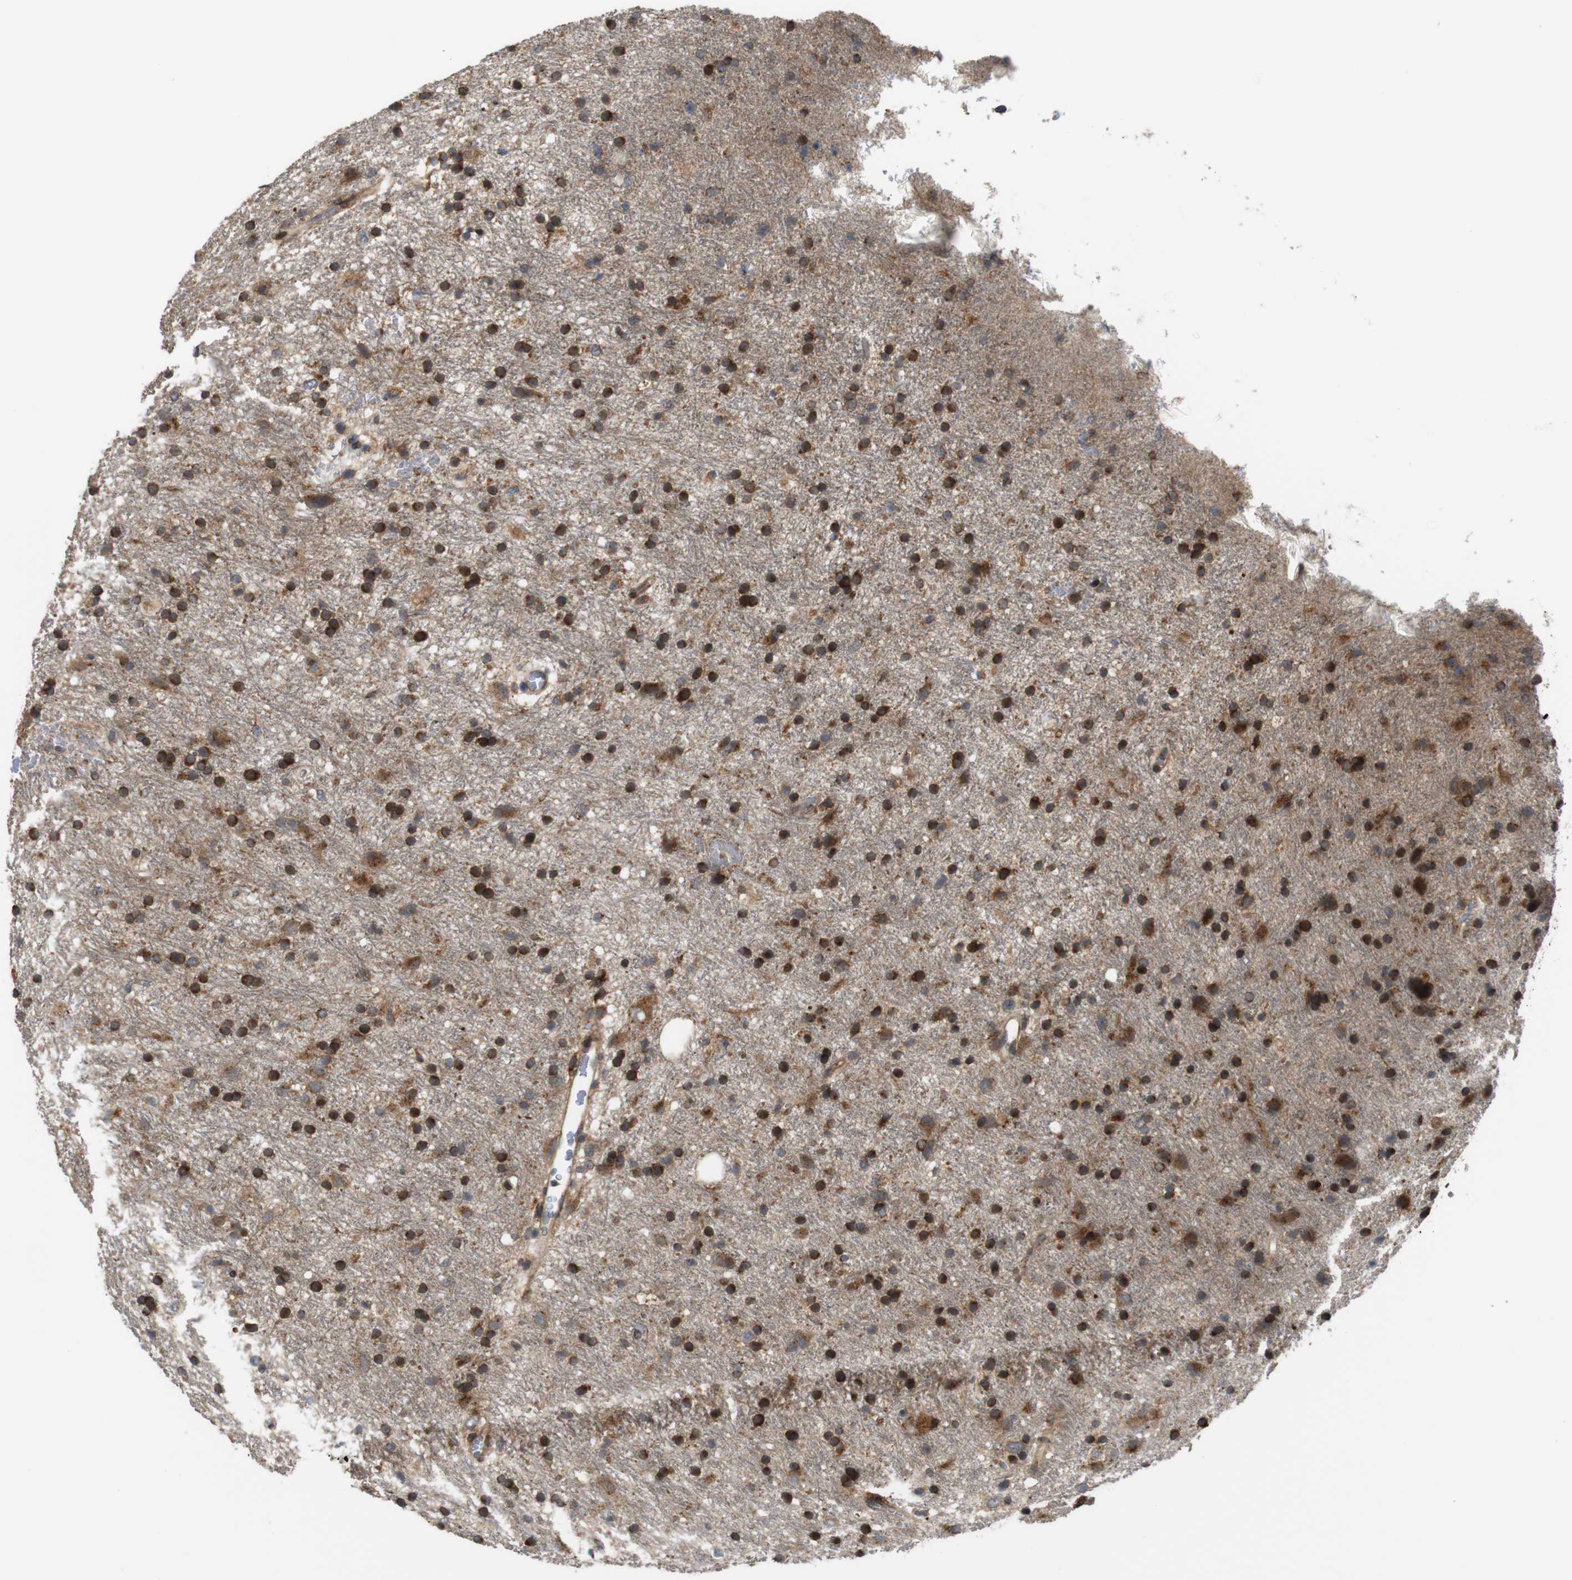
{"staining": {"intensity": "moderate", "quantity": ">75%", "location": "cytoplasmic/membranous"}, "tissue": "glioma", "cell_type": "Tumor cells", "image_type": "cancer", "snomed": [{"axis": "morphology", "description": "Glioma, malignant, Low grade"}, {"axis": "topography", "description": "Brain"}], "caption": "The micrograph reveals staining of glioma, revealing moderate cytoplasmic/membranous protein staining (brown color) within tumor cells.", "gene": "EFCAB14", "patient": {"sex": "male", "age": 77}}